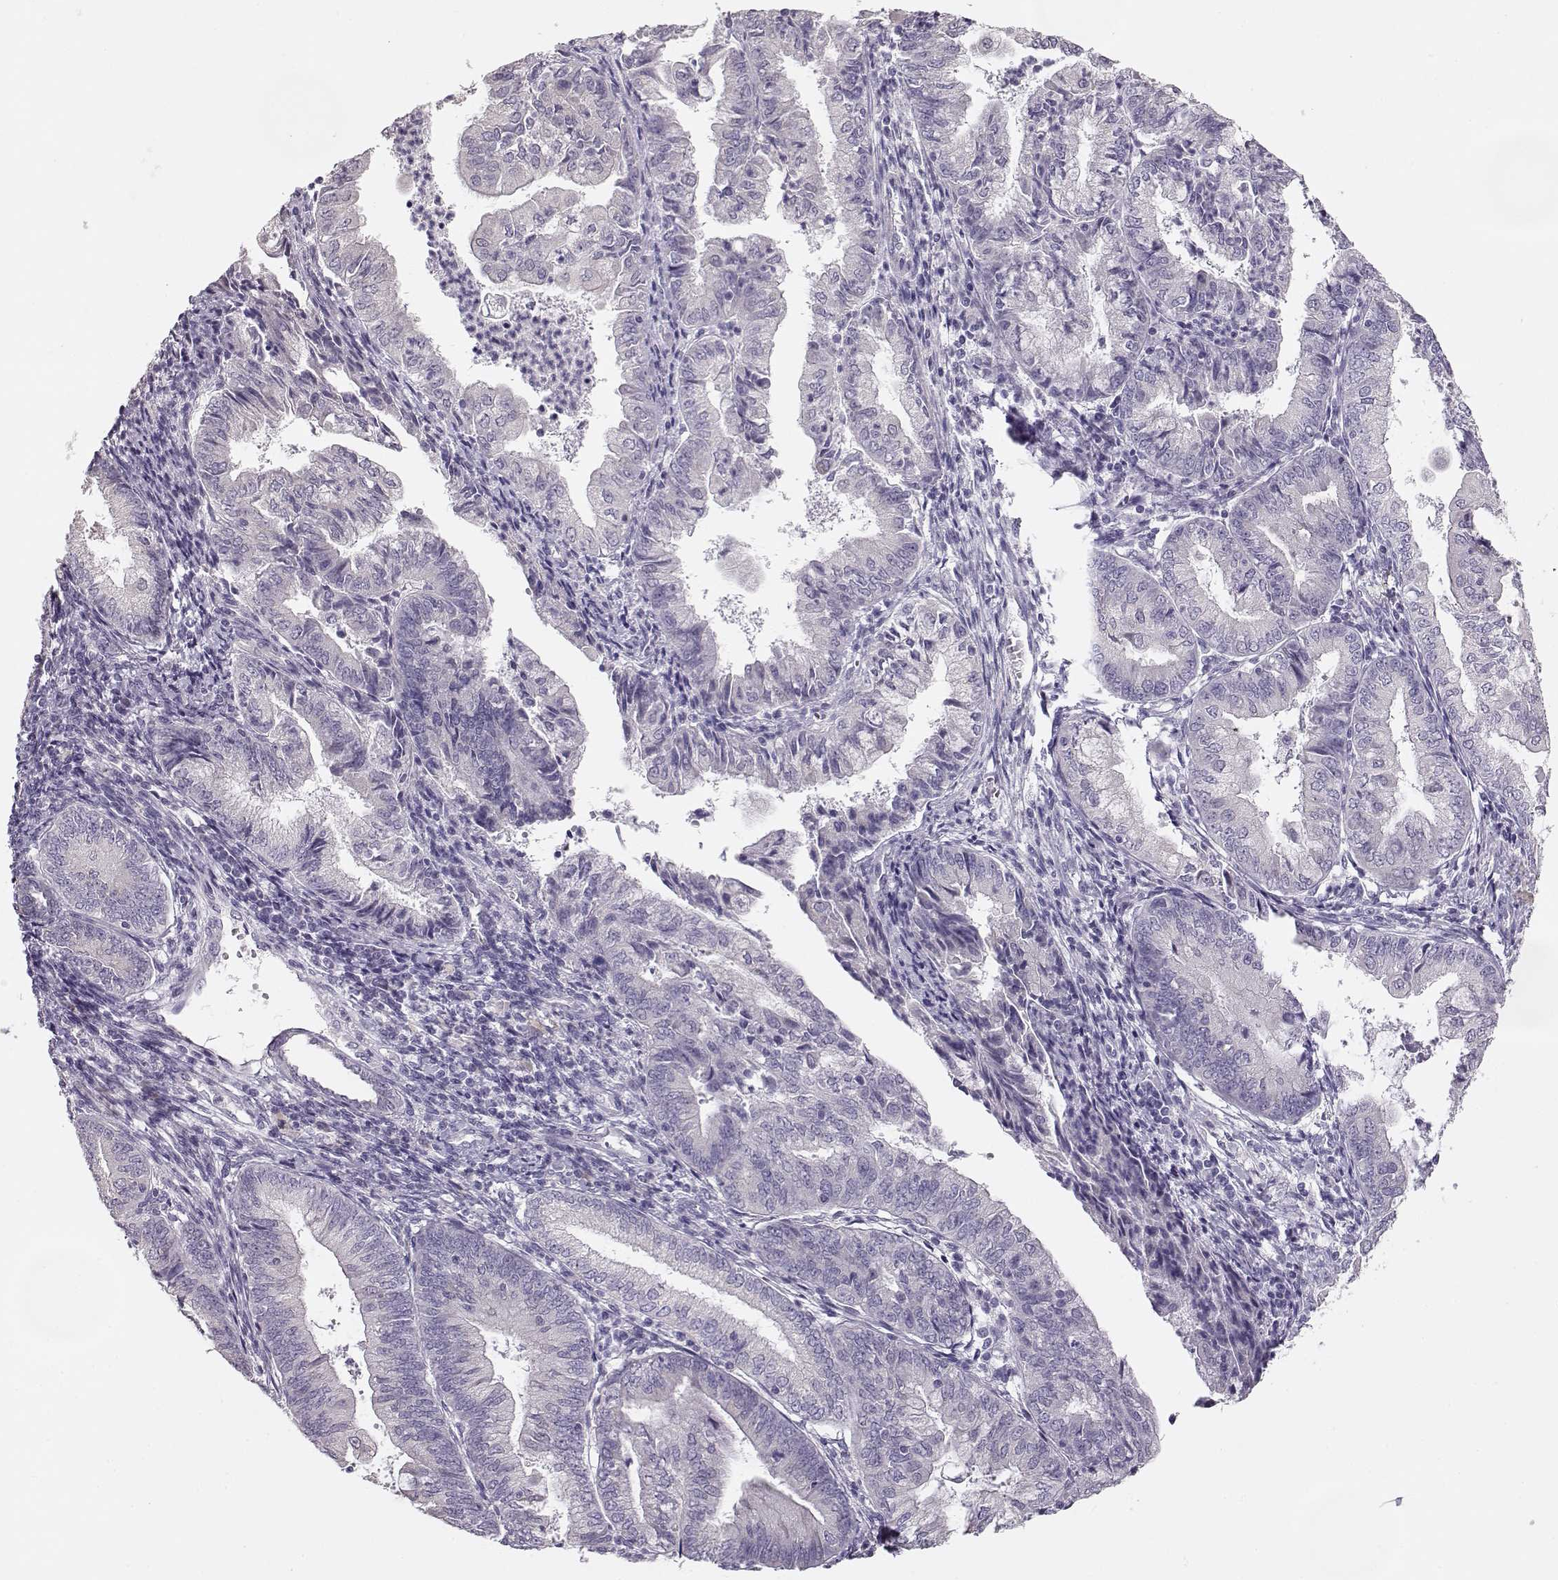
{"staining": {"intensity": "negative", "quantity": "none", "location": "none"}, "tissue": "endometrial cancer", "cell_type": "Tumor cells", "image_type": "cancer", "snomed": [{"axis": "morphology", "description": "Adenocarcinoma, NOS"}, {"axis": "topography", "description": "Endometrium"}], "caption": "Human endometrial cancer stained for a protein using immunohistochemistry displays no expression in tumor cells.", "gene": "GLIPR1L2", "patient": {"sex": "female", "age": 55}}